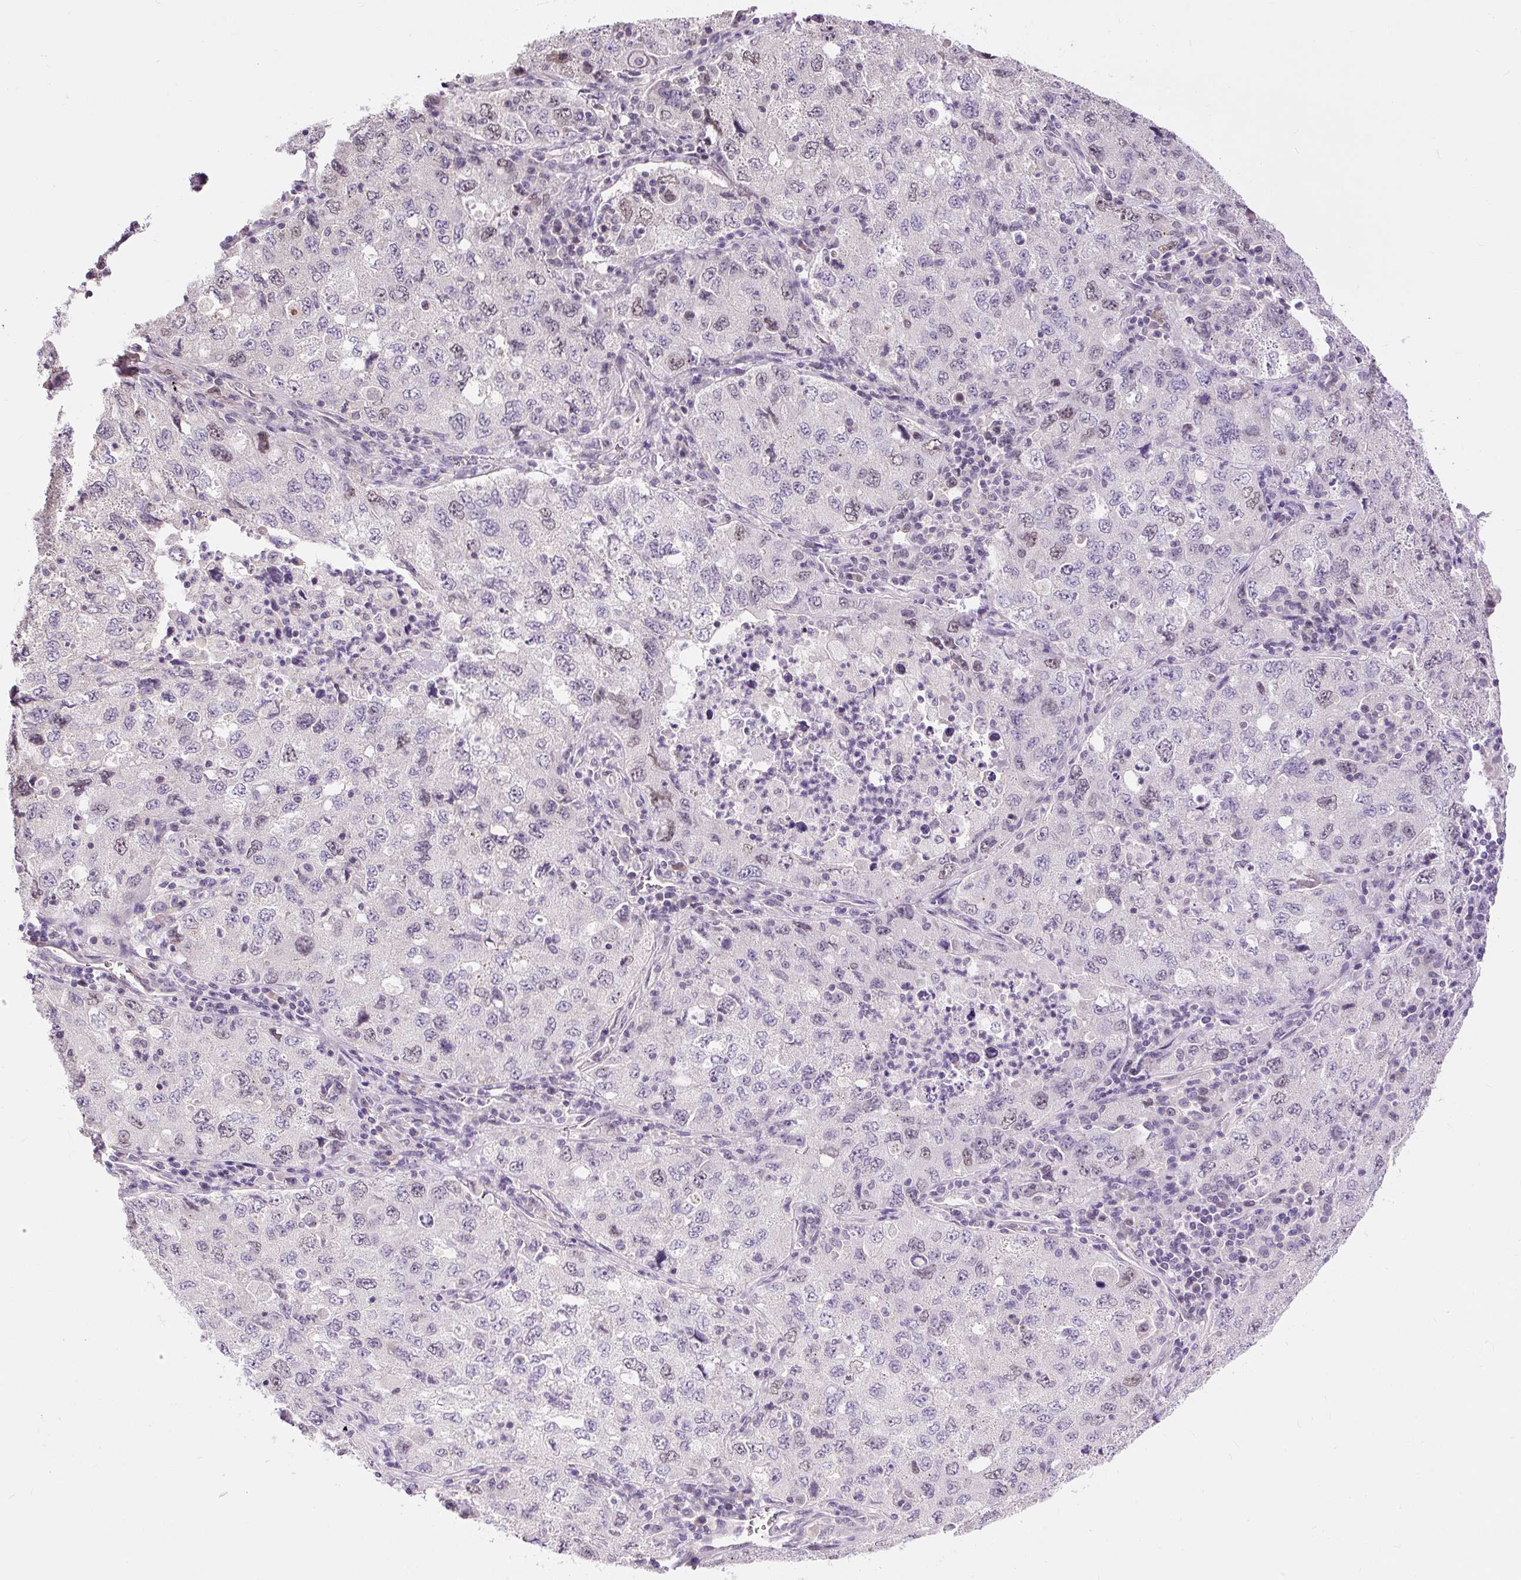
{"staining": {"intensity": "weak", "quantity": "<25%", "location": "nuclear"}, "tissue": "lung cancer", "cell_type": "Tumor cells", "image_type": "cancer", "snomed": [{"axis": "morphology", "description": "Adenocarcinoma, NOS"}, {"axis": "topography", "description": "Lung"}], "caption": "Immunohistochemistry (IHC) image of lung cancer stained for a protein (brown), which demonstrates no positivity in tumor cells.", "gene": "RACGAP1", "patient": {"sex": "female", "age": 57}}